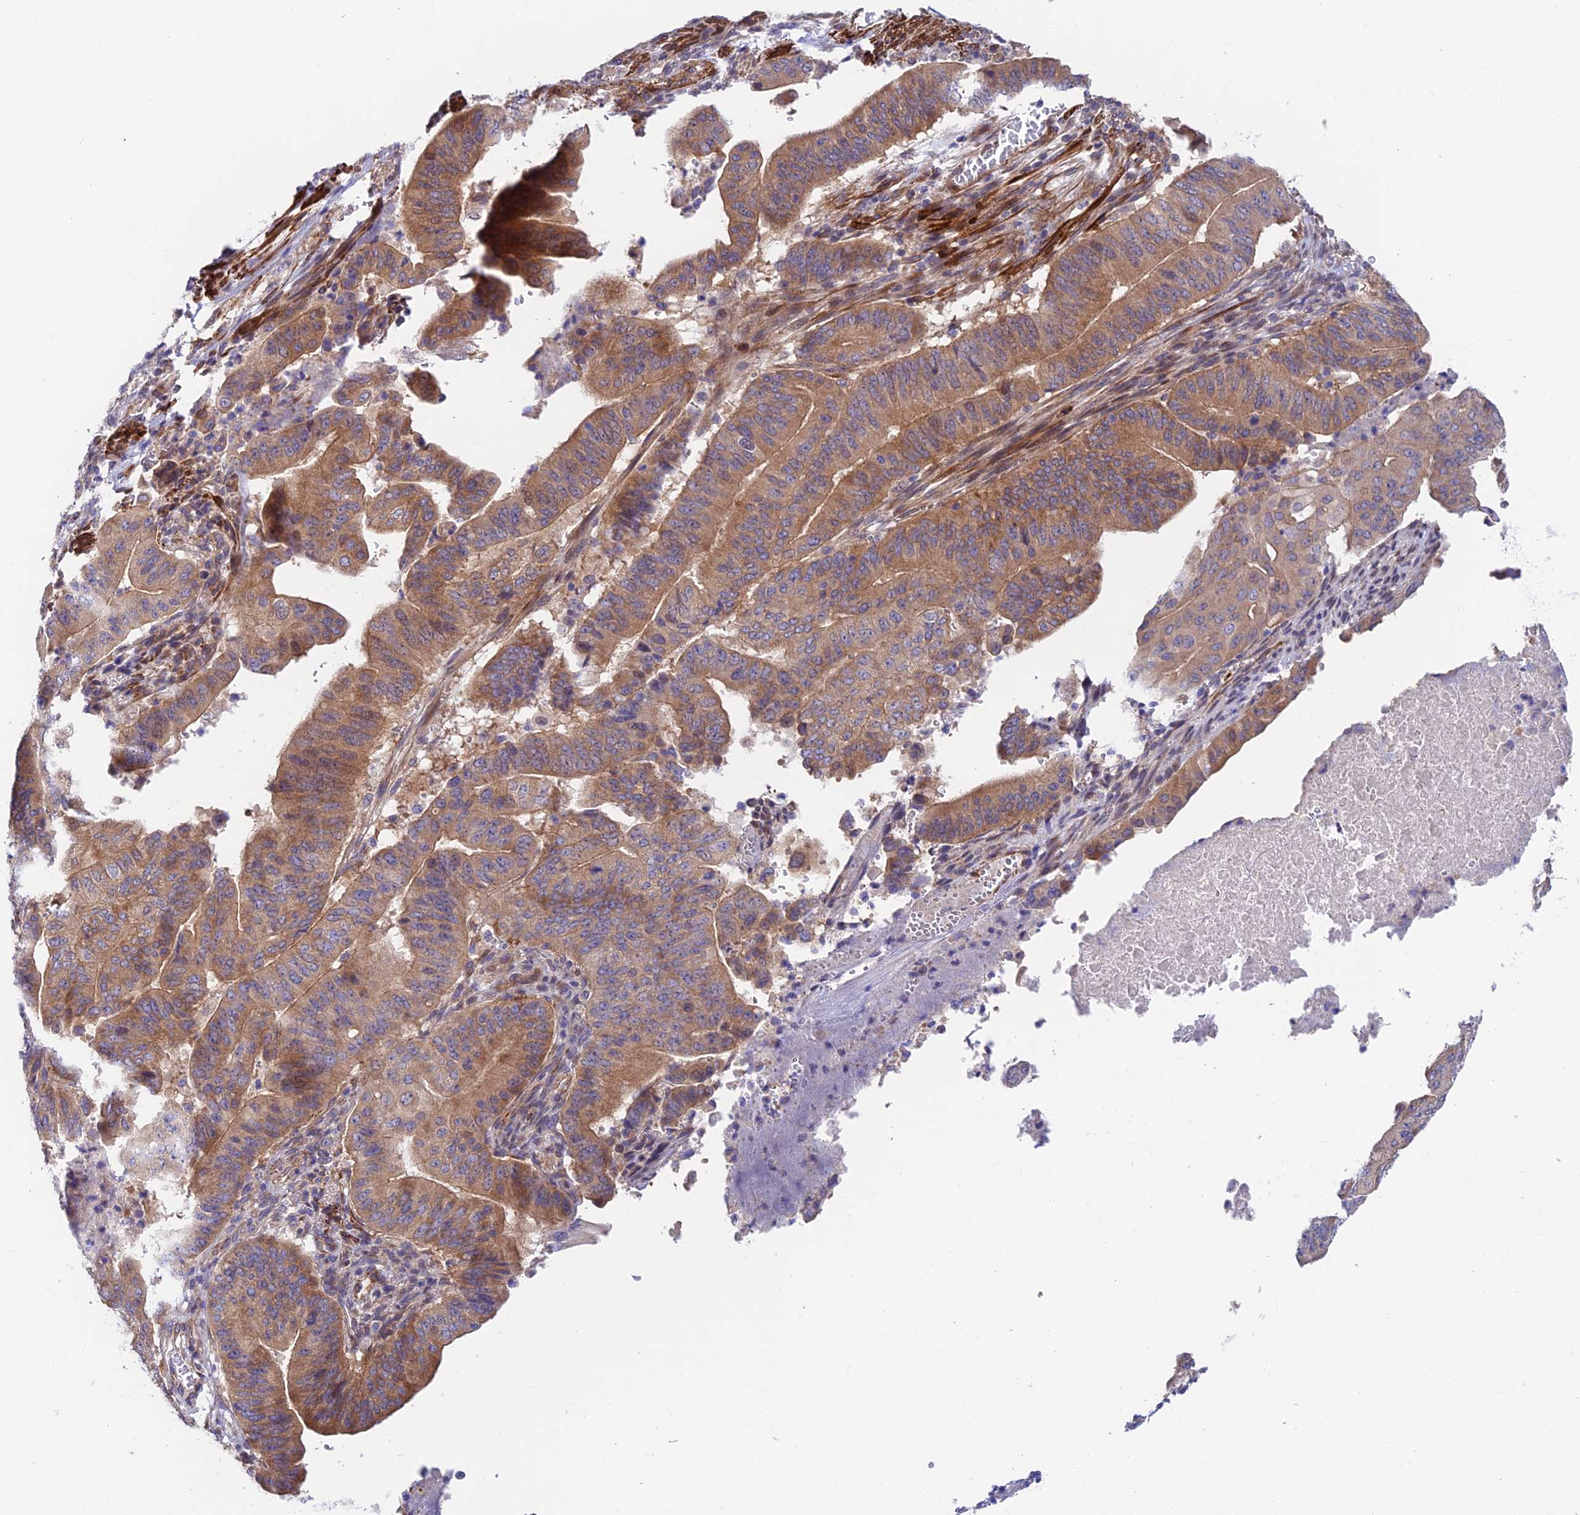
{"staining": {"intensity": "moderate", "quantity": ">75%", "location": "cytoplasmic/membranous"}, "tissue": "pancreatic cancer", "cell_type": "Tumor cells", "image_type": "cancer", "snomed": [{"axis": "morphology", "description": "Adenocarcinoma, NOS"}, {"axis": "topography", "description": "Pancreas"}], "caption": "Human pancreatic cancer stained for a protein (brown) exhibits moderate cytoplasmic/membranous positive expression in approximately >75% of tumor cells.", "gene": "ANKRD50", "patient": {"sex": "female", "age": 77}}